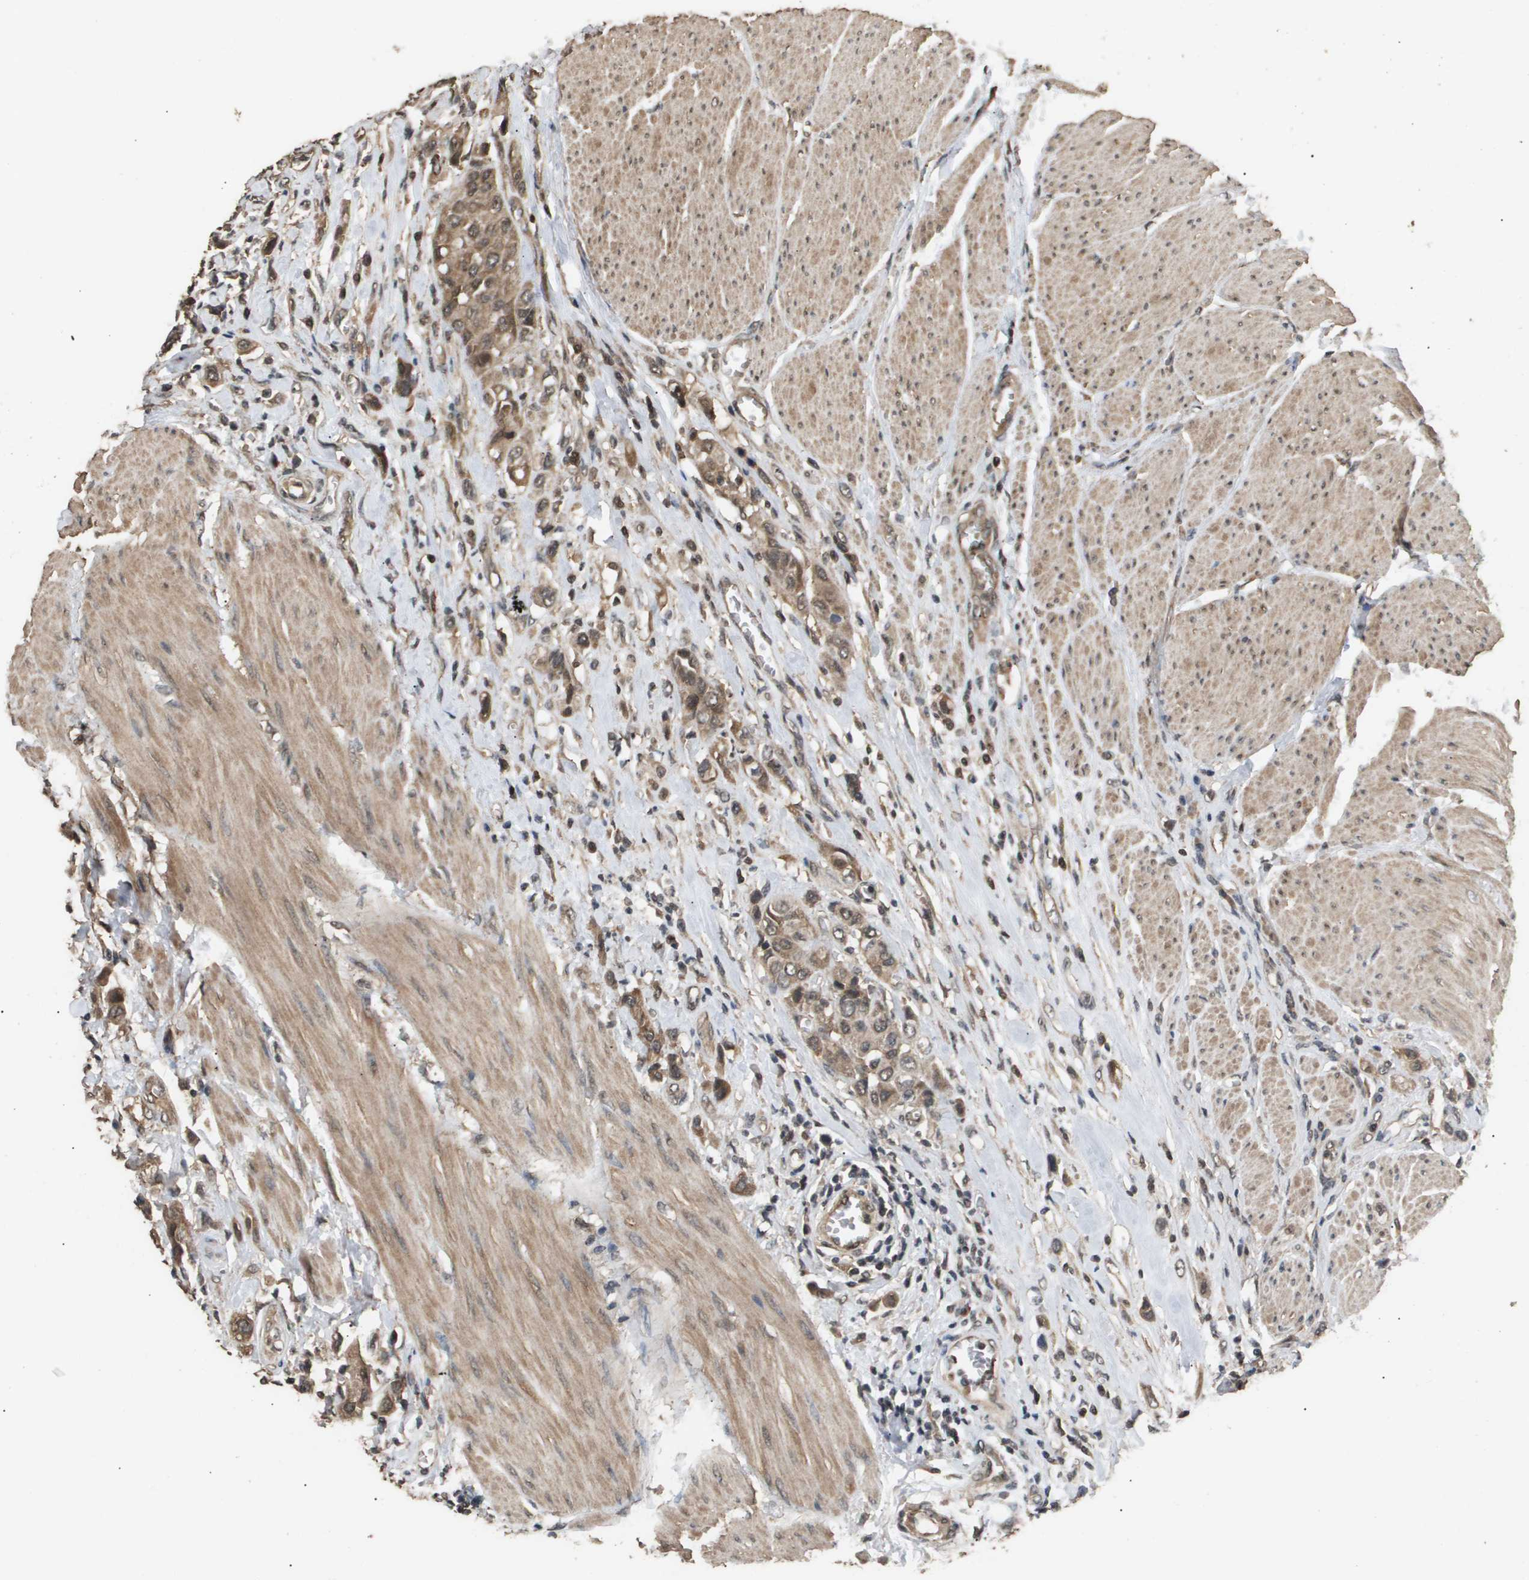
{"staining": {"intensity": "moderate", "quantity": ">75%", "location": "cytoplasmic/membranous,nuclear"}, "tissue": "urothelial cancer", "cell_type": "Tumor cells", "image_type": "cancer", "snomed": [{"axis": "morphology", "description": "Urothelial carcinoma, High grade"}, {"axis": "topography", "description": "Urinary bladder"}], "caption": "Immunohistochemical staining of human high-grade urothelial carcinoma reveals medium levels of moderate cytoplasmic/membranous and nuclear positivity in approximately >75% of tumor cells. (DAB IHC, brown staining for protein, blue staining for nuclei).", "gene": "ING1", "patient": {"sex": "male", "age": 50}}